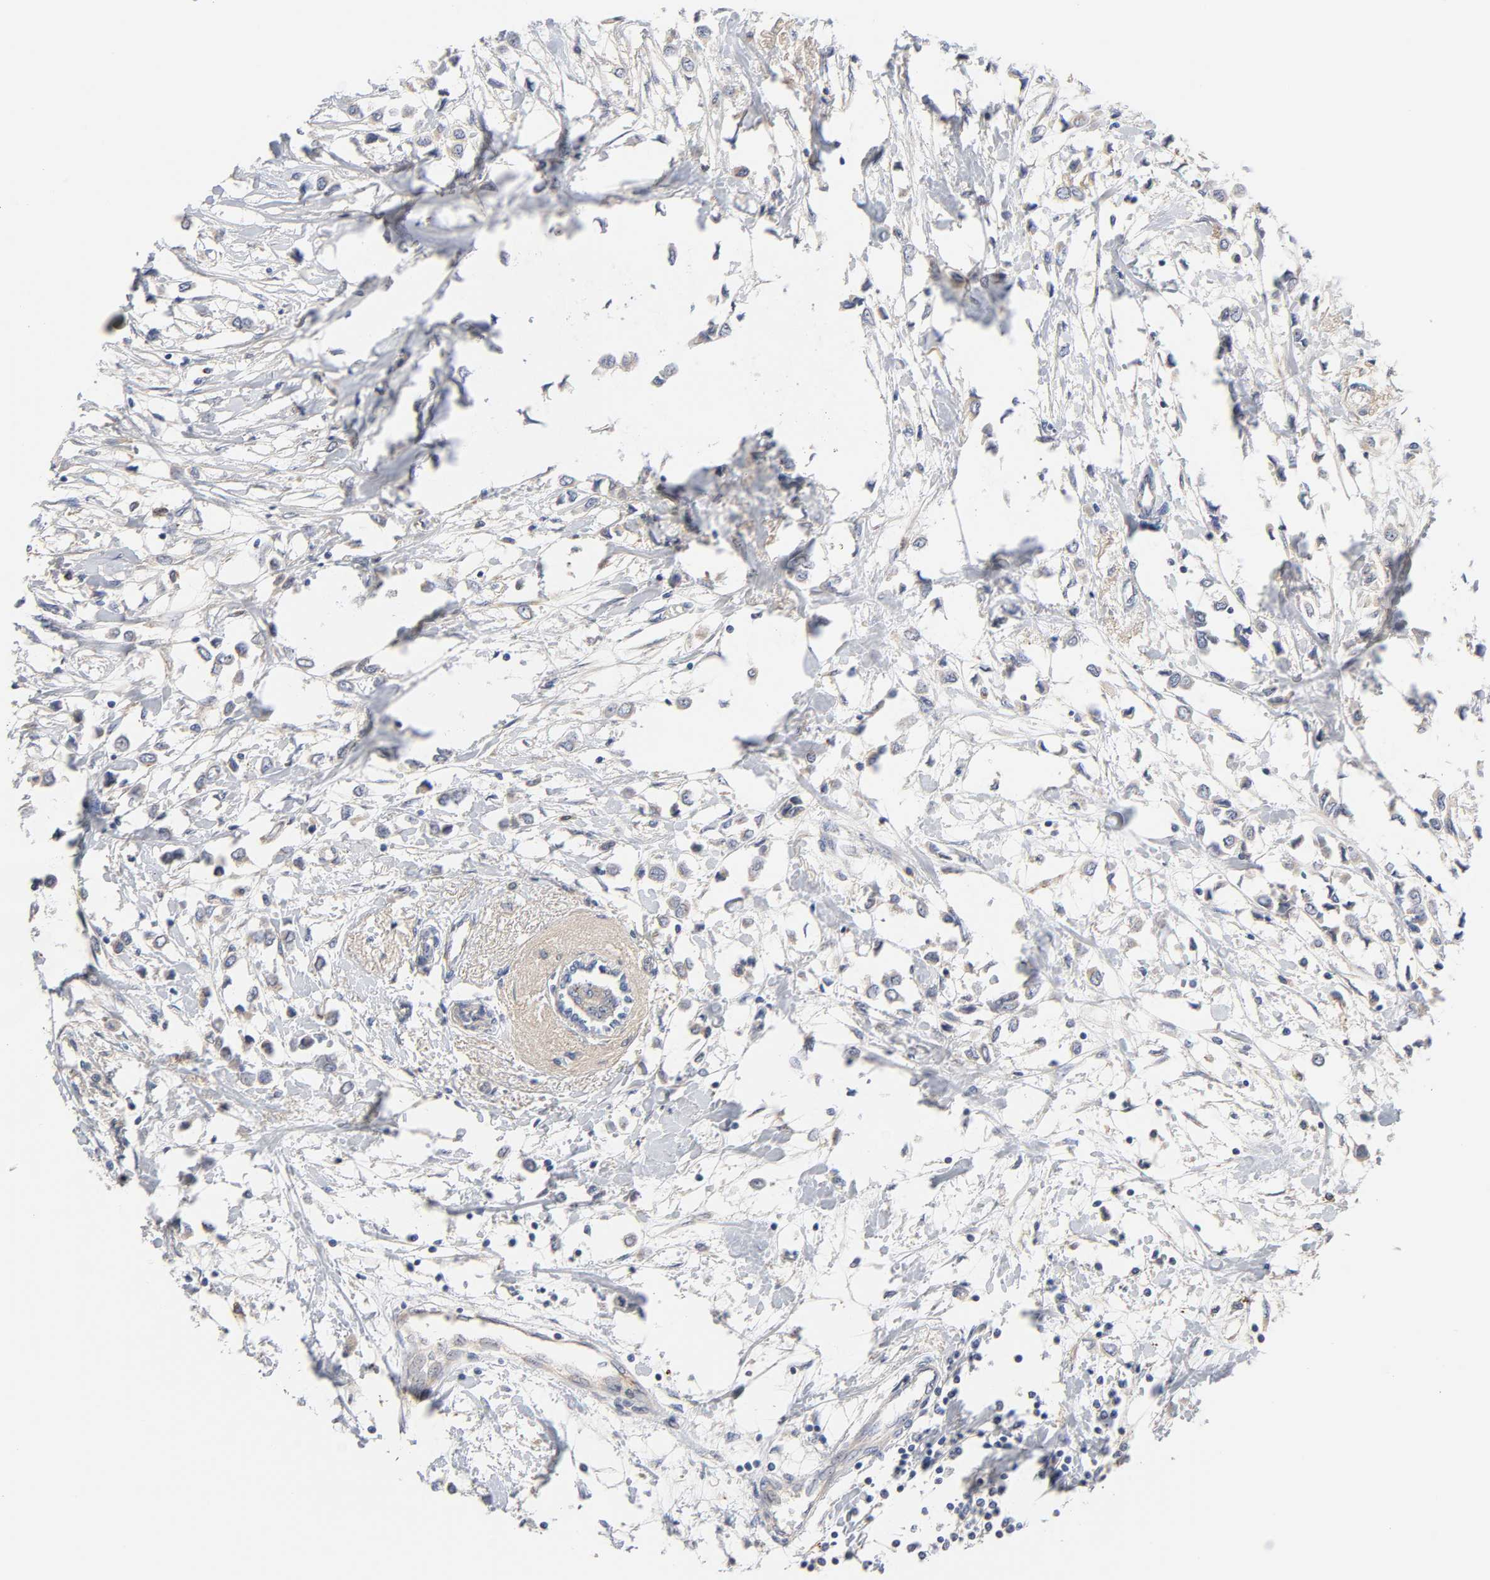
{"staining": {"intensity": "negative", "quantity": "none", "location": "none"}, "tissue": "breast cancer", "cell_type": "Tumor cells", "image_type": "cancer", "snomed": [{"axis": "morphology", "description": "Lobular carcinoma"}, {"axis": "topography", "description": "Breast"}], "caption": "Photomicrograph shows no protein staining in tumor cells of breast lobular carcinoma tissue.", "gene": "C17orf75", "patient": {"sex": "female", "age": 51}}